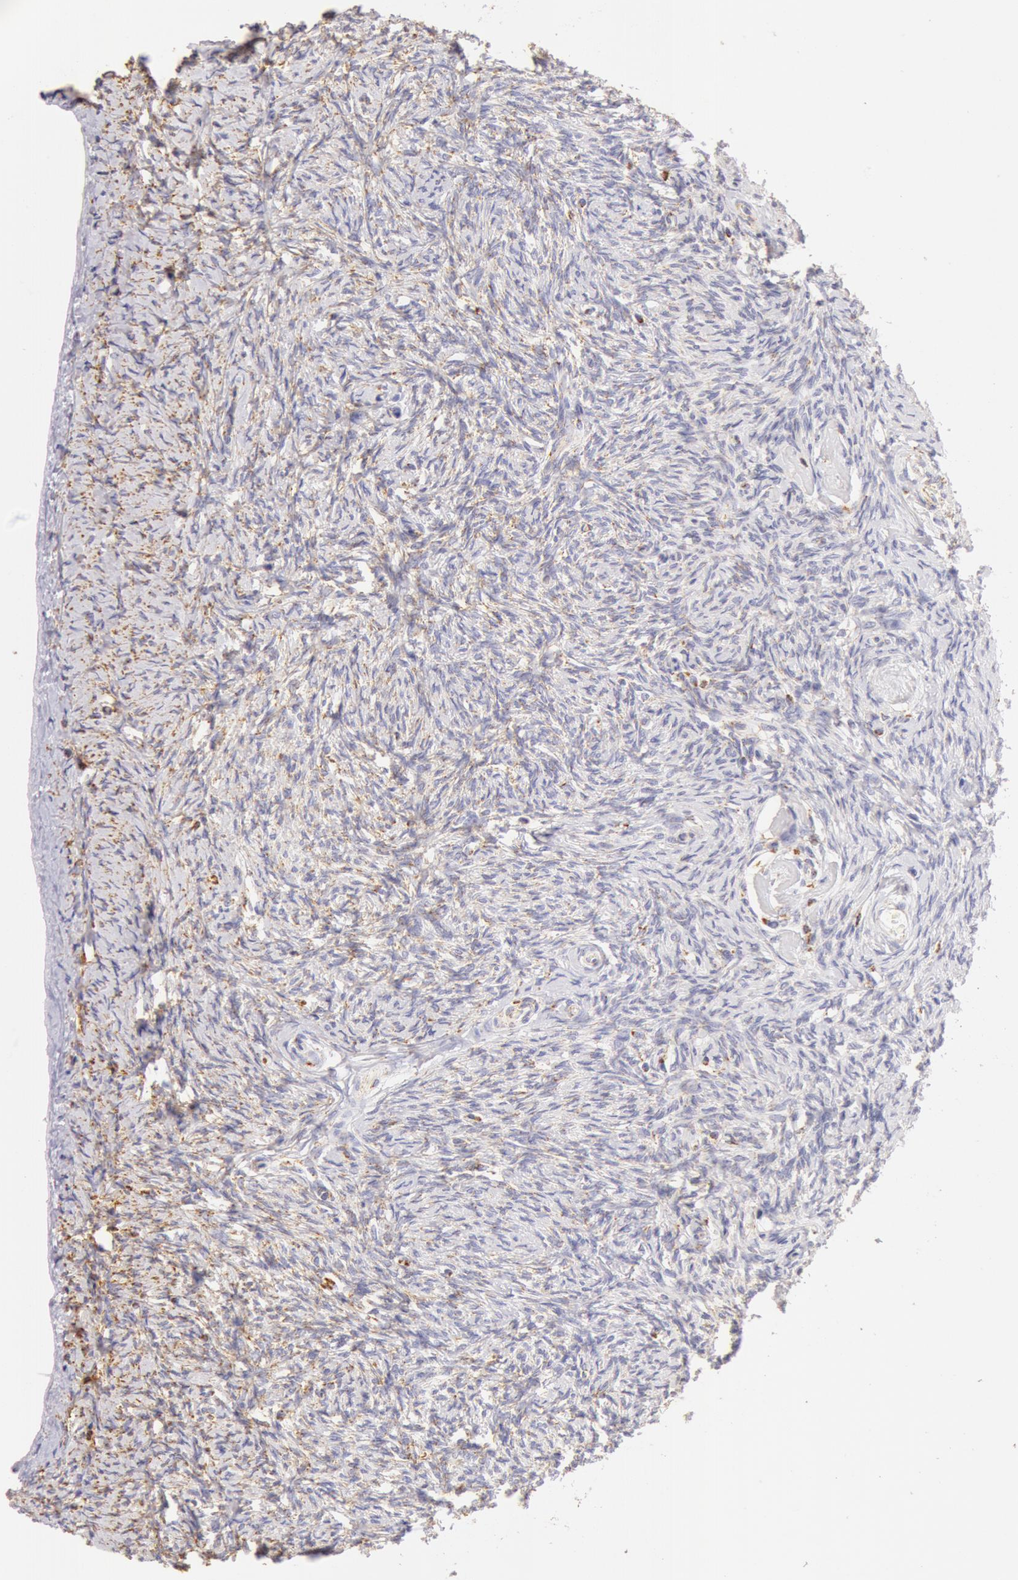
{"staining": {"intensity": "moderate", "quantity": ">75%", "location": "cytoplasmic/membranous"}, "tissue": "ovary", "cell_type": "Follicle cells", "image_type": "normal", "snomed": [{"axis": "morphology", "description": "Normal tissue, NOS"}, {"axis": "topography", "description": "Ovary"}], "caption": "The immunohistochemical stain labels moderate cytoplasmic/membranous positivity in follicle cells of benign ovary. The staining is performed using DAB brown chromogen to label protein expression. The nuclei are counter-stained blue using hematoxylin.", "gene": "ATP5F1B", "patient": {"sex": "female", "age": 53}}